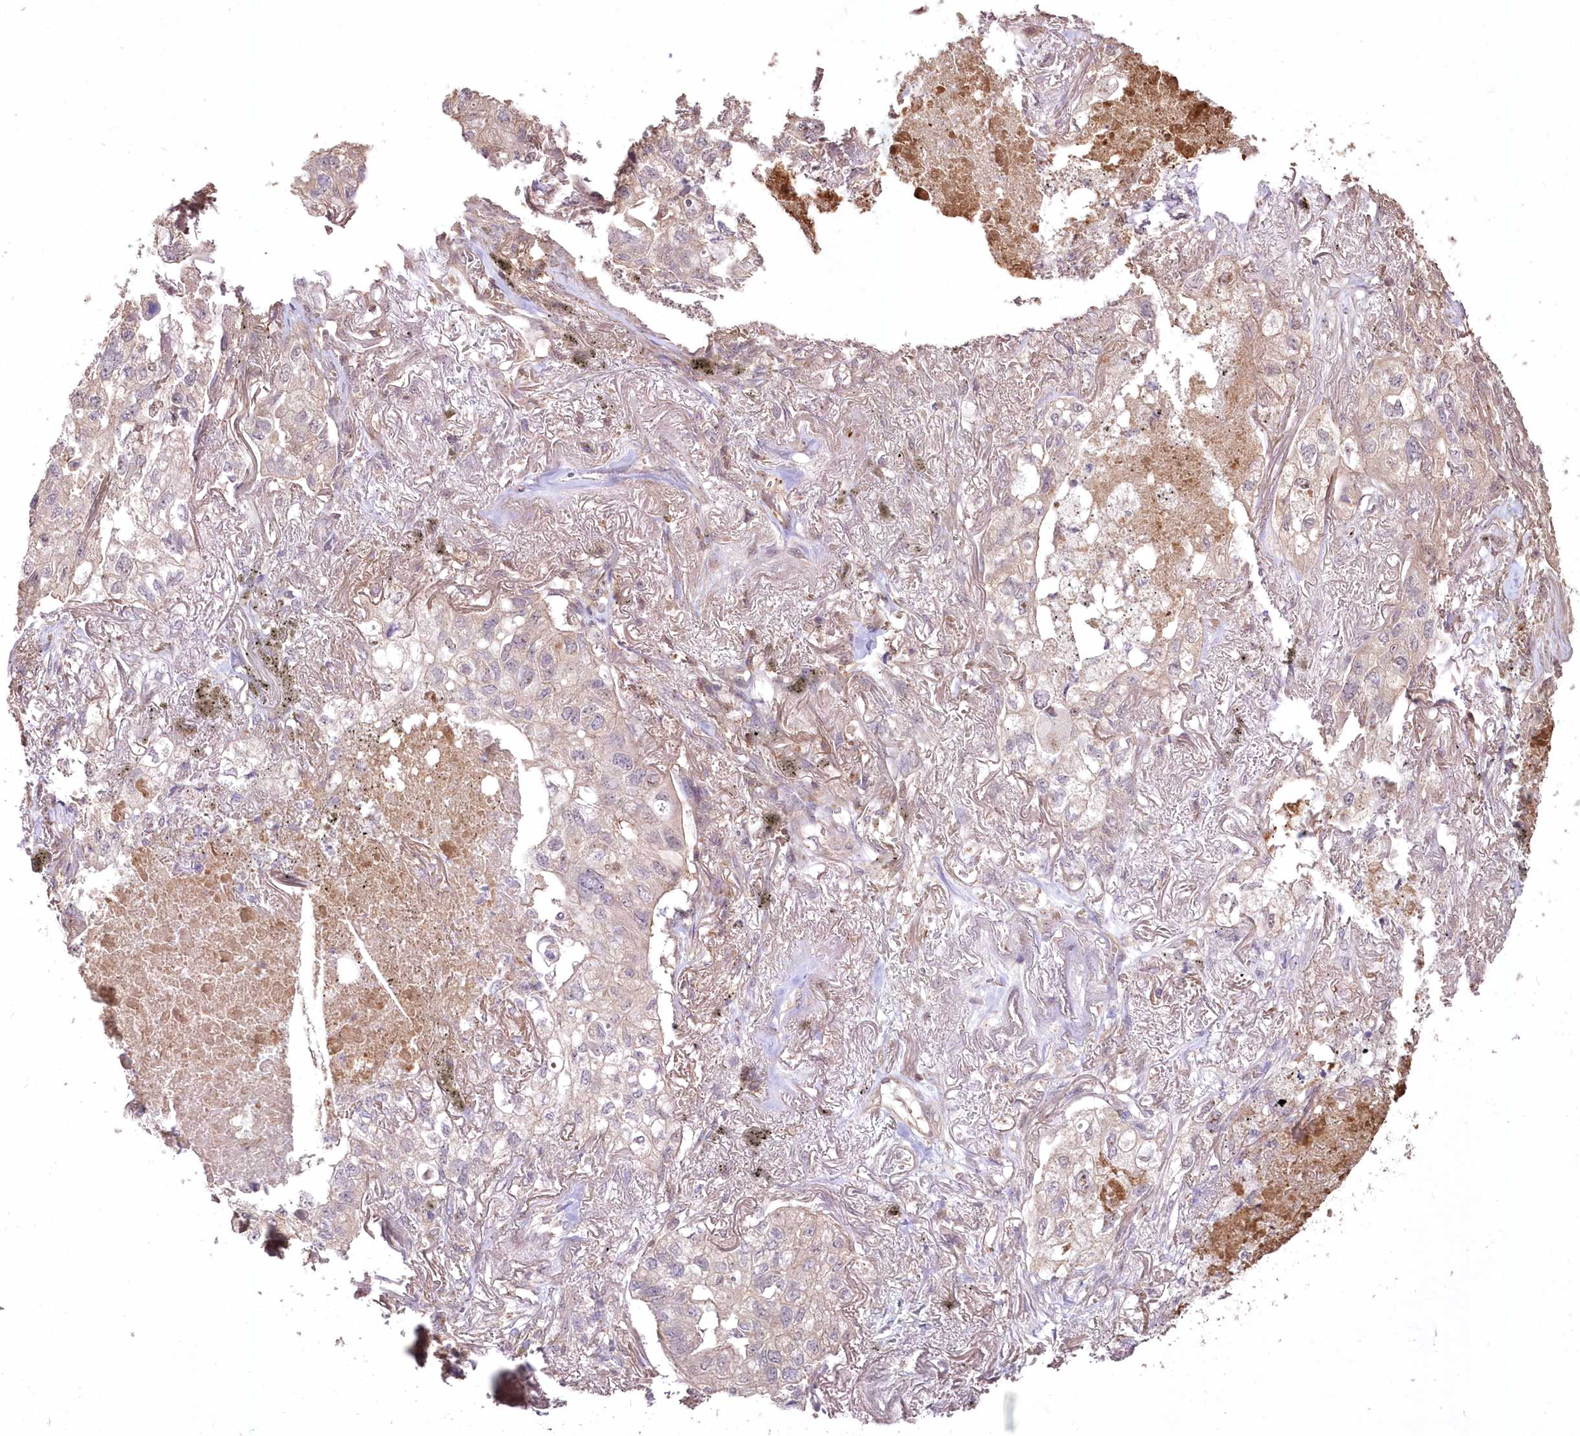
{"staining": {"intensity": "weak", "quantity": "<25%", "location": "cytoplasmic/membranous"}, "tissue": "lung cancer", "cell_type": "Tumor cells", "image_type": "cancer", "snomed": [{"axis": "morphology", "description": "Adenocarcinoma, NOS"}, {"axis": "topography", "description": "Lung"}], "caption": "Tumor cells are negative for protein expression in human adenocarcinoma (lung). (Immunohistochemistry, brightfield microscopy, high magnification).", "gene": "STK17B", "patient": {"sex": "male", "age": 65}}